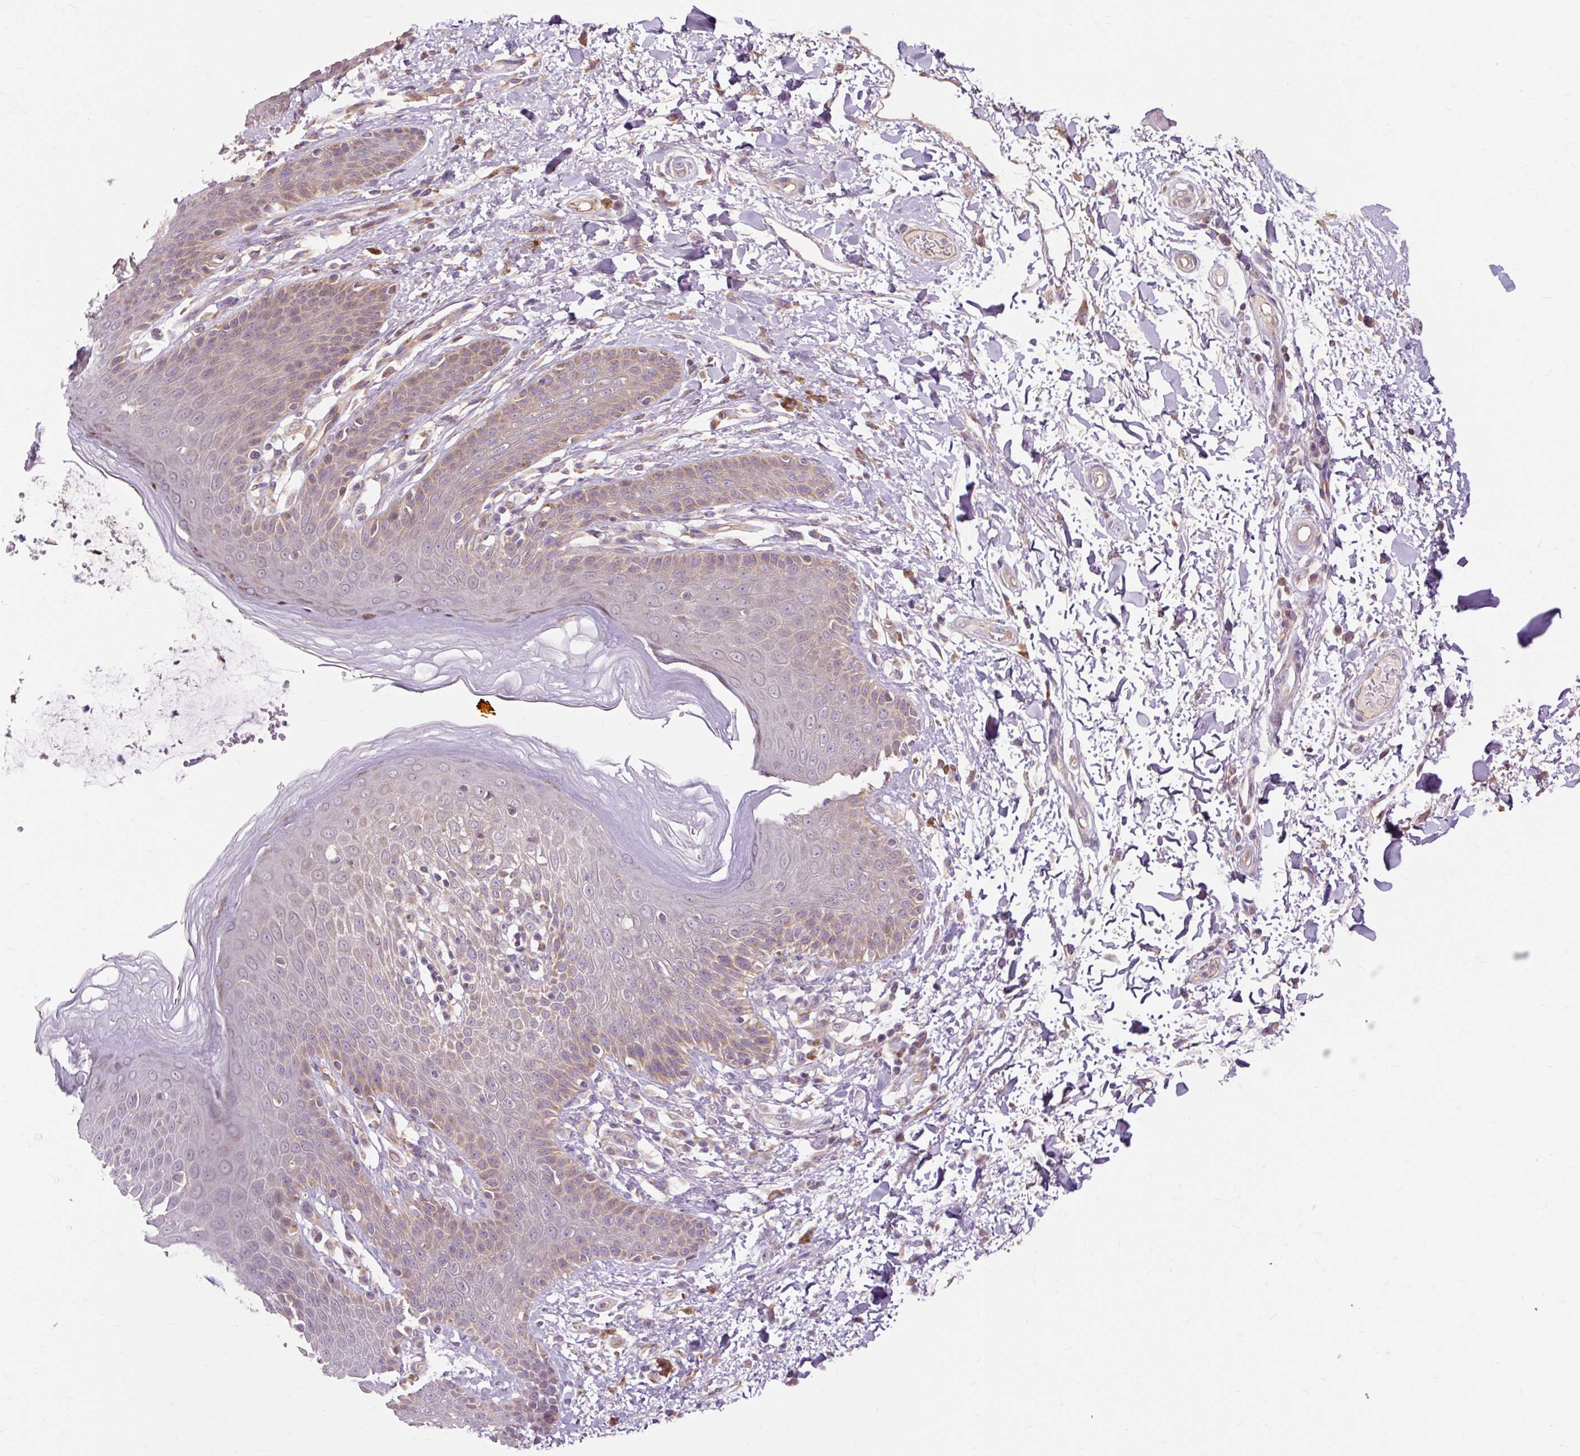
{"staining": {"intensity": "moderate", "quantity": "25%-75%", "location": "cytoplasmic/membranous"}, "tissue": "skin", "cell_type": "Epidermal cells", "image_type": "normal", "snomed": [{"axis": "morphology", "description": "Normal tissue, NOS"}, {"axis": "topography", "description": "Peripheral nerve tissue"}], "caption": "Human skin stained with a brown dye shows moderate cytoplasmic/membranous positive staining in approximately 25%-75% of epidermal cells.", "gene": "PDZD2", "patient": {"sex": "male", "age": 51}}